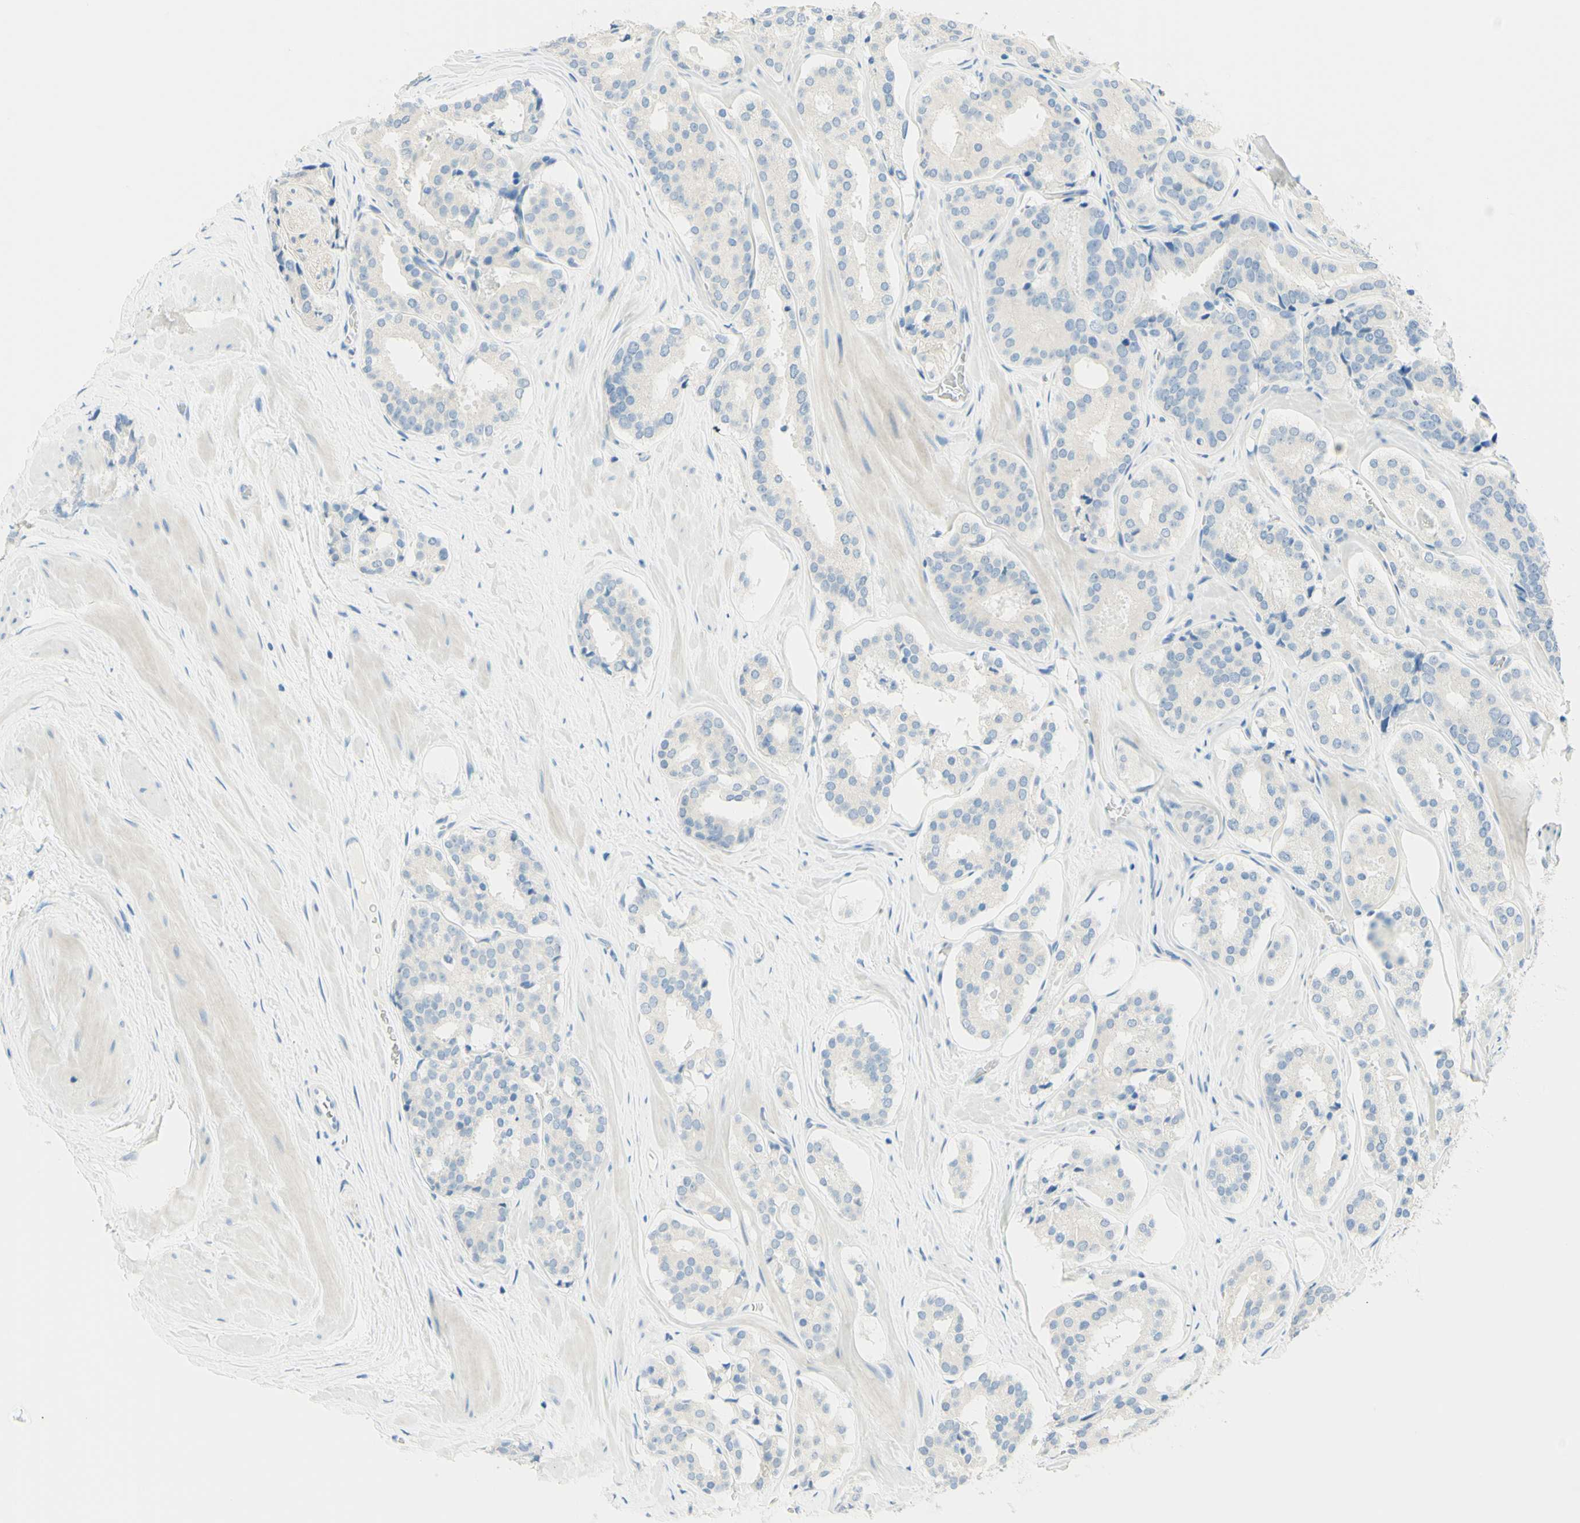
{"staining": {"intensity": "negative", "quantity": "none", "location": "none"}, "tissue": "prostate cancer", "cell_type": "Tumor cells", "image_type": "cancer", "snomed": [{"axis": "morphology", "description": "Adenocarcinoma, High grade"}, {"axis": "topography", "description": "Prostate"}], "caption": "A high-resolution image shows immunohistochemistry staining of prostate cancer (adenocarcinoma (high-grade)), which demonstrates no significant expression in tumor cells.", "gene": "TMEM132D", "patient": {"sex": "male", "age": 60}}